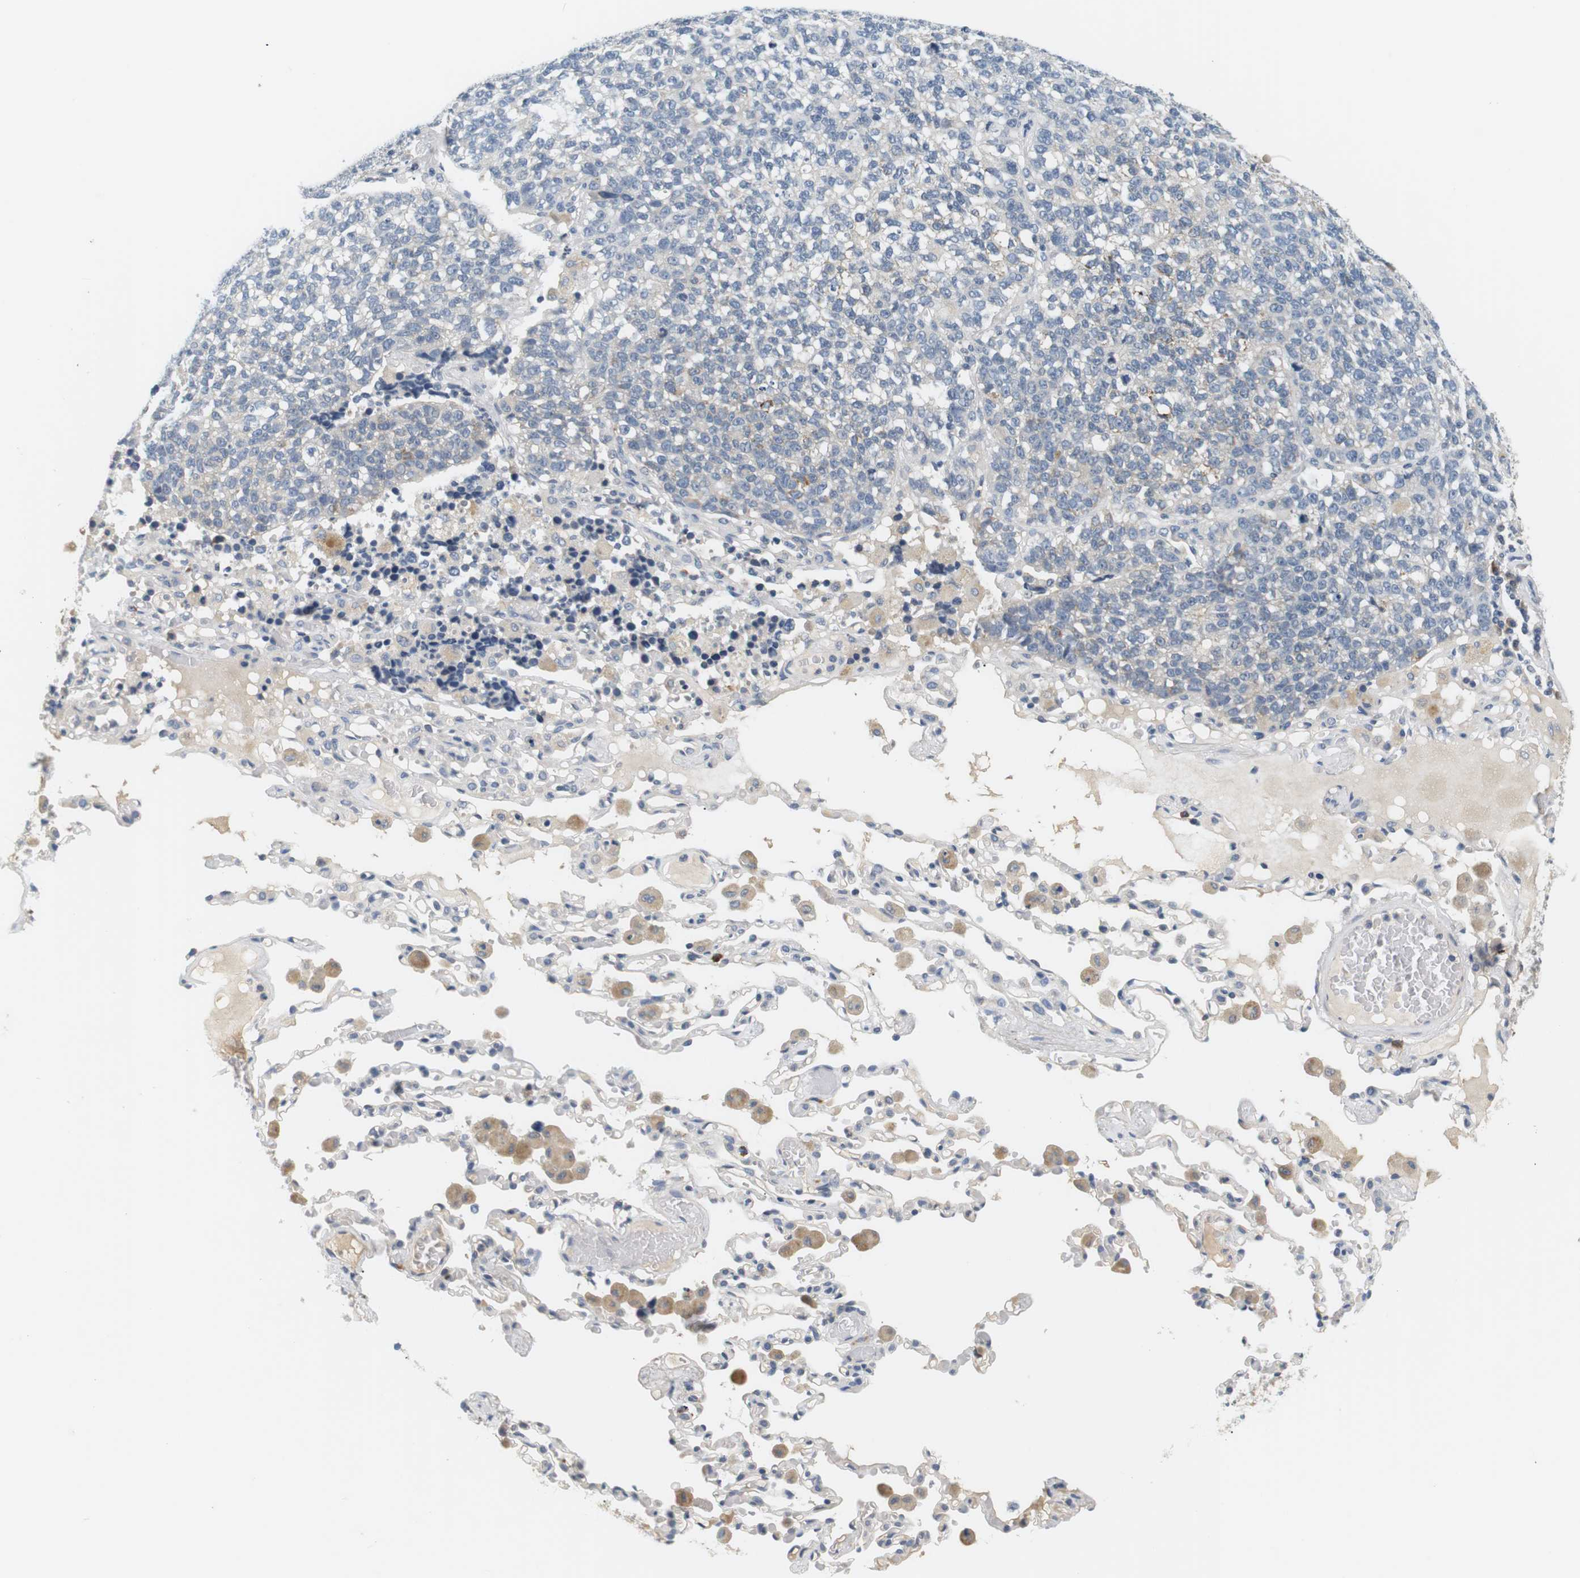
{"staining": {"intensity": "negative", "quantity": "none", "location": "none"}, "tissue": "lung cancer", "cell_type": "Tumor cells", "image_type": "cancer", "snomed": [{"axis": "morphology", "description": "Adenocarcinoma, NOS"}, {"axis": "topography", "description": "Lung"}], "caption": "Lung cancer (adenocarcinoma) was stained to show a protein in brown. There is no significant positivity in tumor cells. Nuclei are stained in blue.", "gene": "EVA1C", "patient": {"sex": "male", "age": 49}}